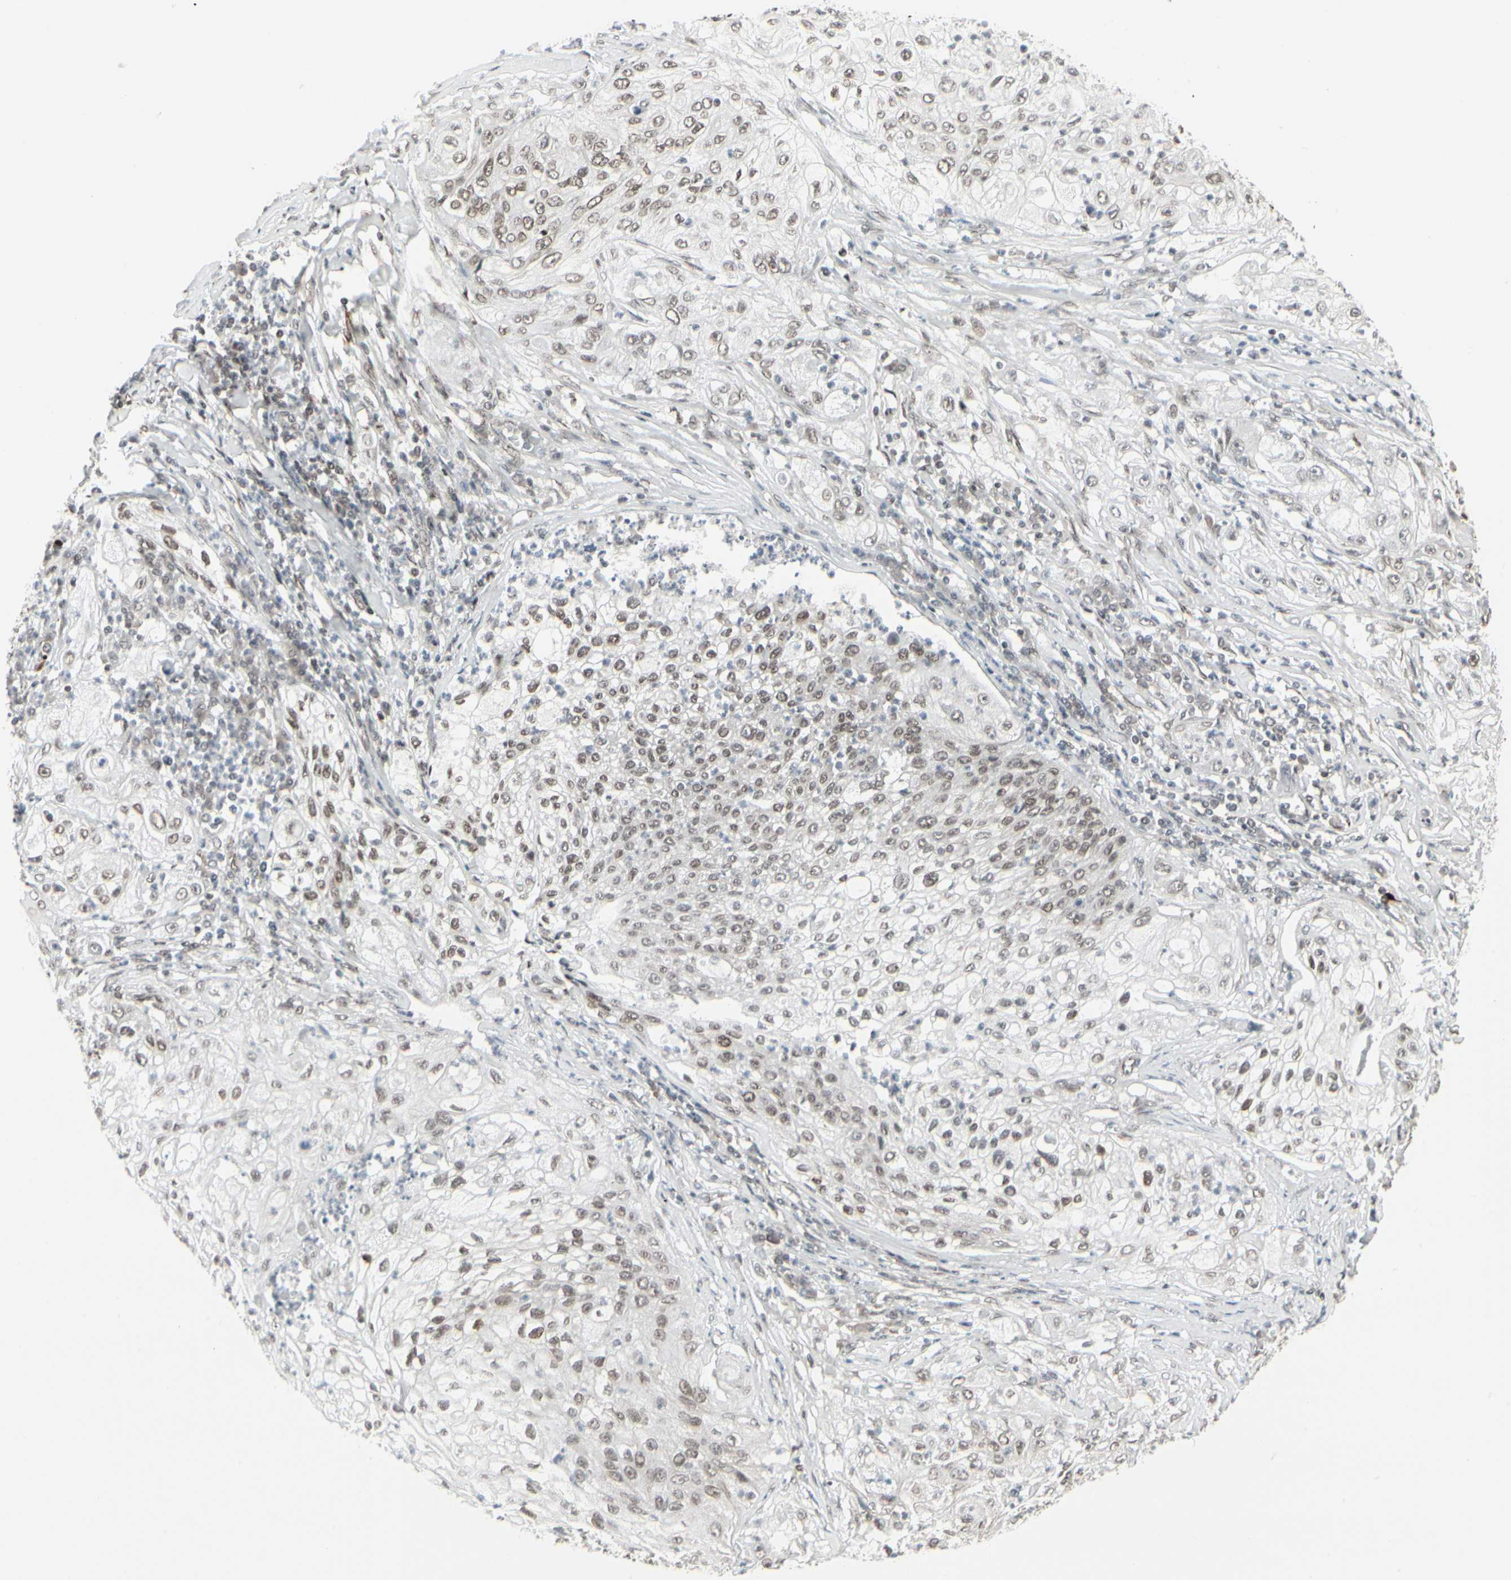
{"staining": {"intensity": "weak", "quantity": "25%-75%", "location": "nuclear"}, "tissue": "lung cancer", "cell_type": "Tumor cells", "image_type": "cancer", "snomed": [{"axis": "morphology", "description": "Inflammation, NOS"}, {"axis": "morphology", "description": "Squamous cell carcinoma, NOS"}, {"axis": "topography", "description": "Lymph node"}, {"axis": "topography", "description": "Soft tissue"}, {"axis": "topography", "description": "Lung"}], "caption": "Tumor cells exhibit low levels of weak nuclear staining in about 25%-75% of cells in lung cancer.", "gene": "HMG20A", "patient": {"sex": "male", "age": 66}}